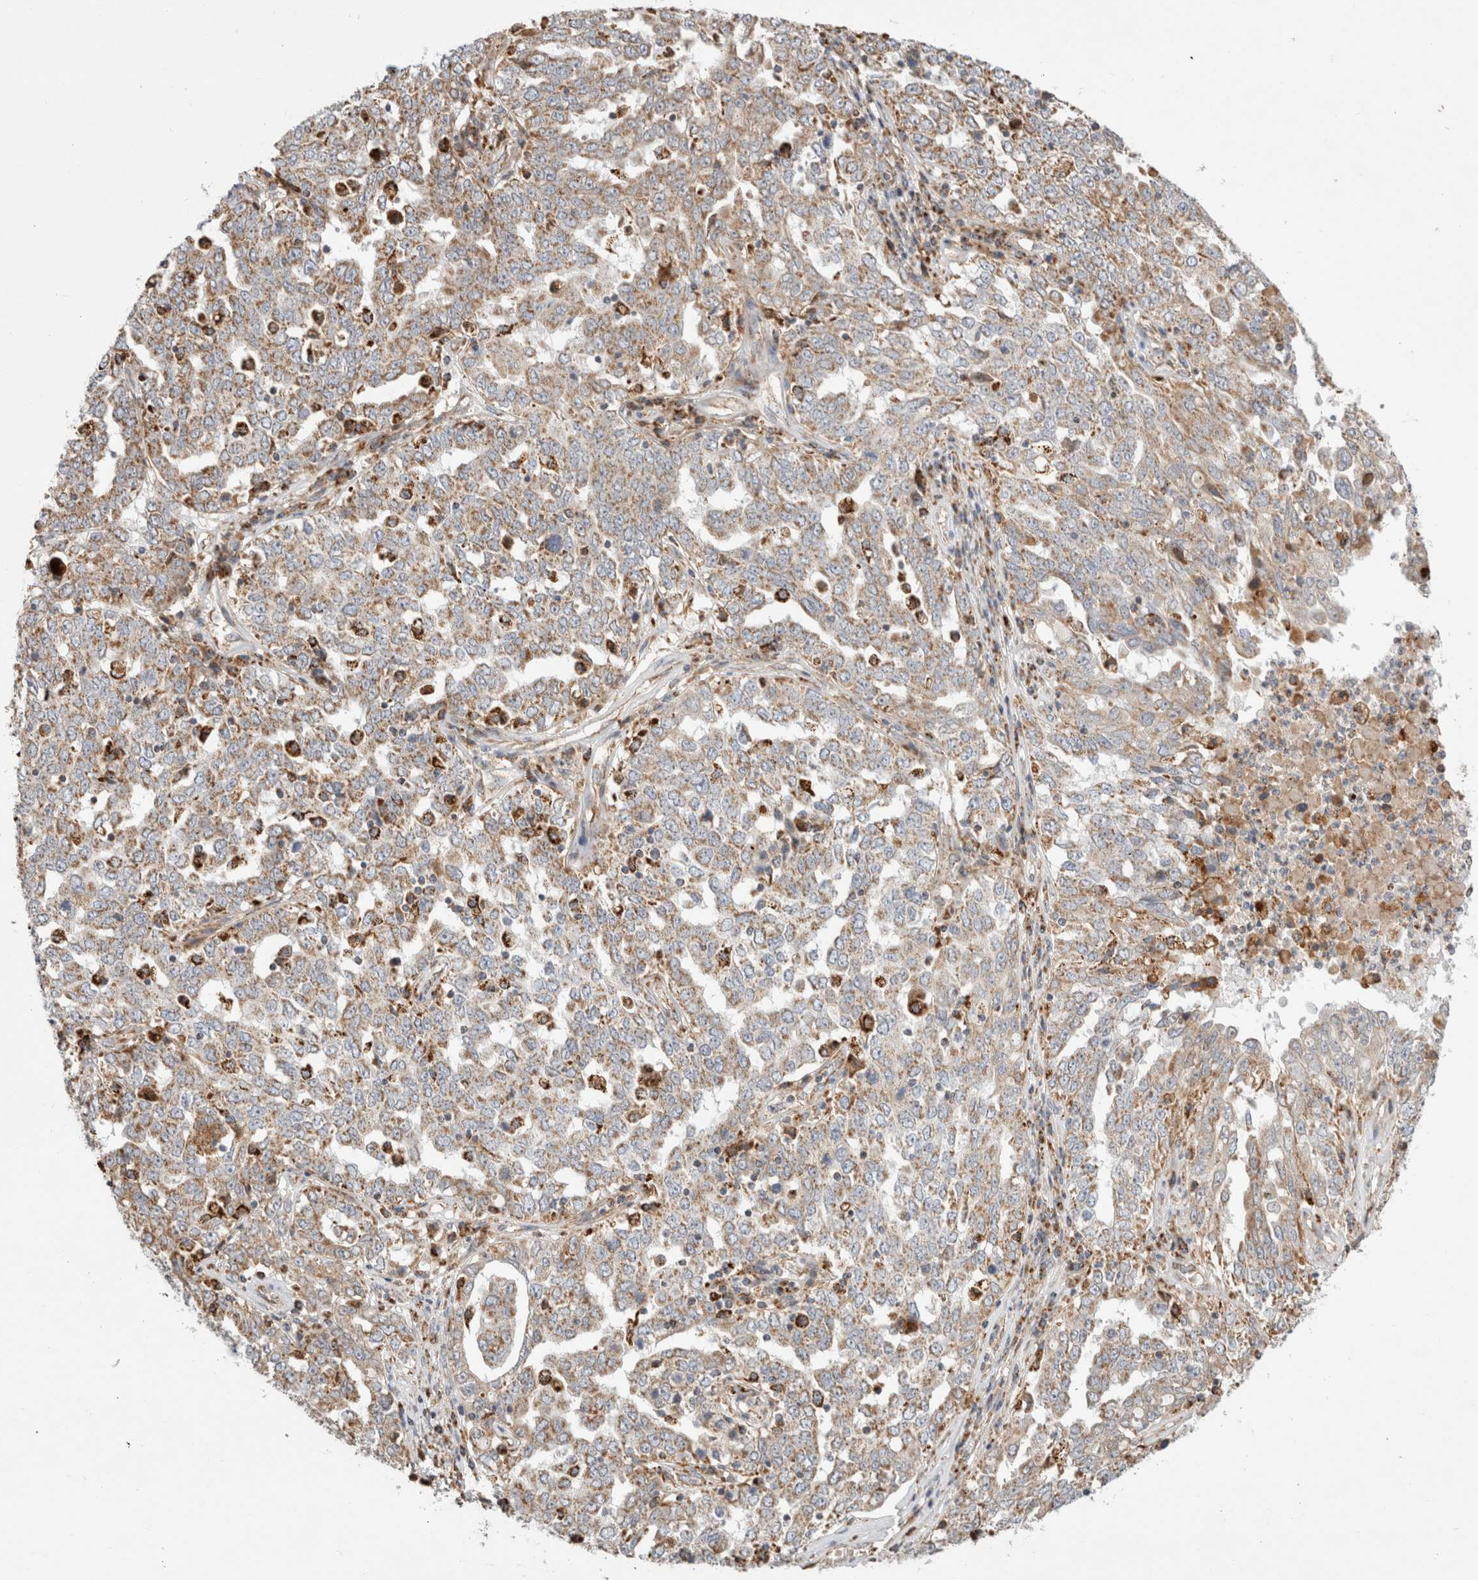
{"staining": {"intensity": "weak", "quantity": ">75%", "location": "cytoplasmic/membranous"}, "tissue": "ovarian cancer", "cell_type": "Tumor cells", "image_type": "cancer", "snomed": [{"axis": "morphology", "description": "Carcinoma, endometroid"}, {"axis": "topography", "description": "Ovary"}], "caption": "Ovarian endometroid carcinoma stained with IHC displays weak cytoplasmic/membranous positivity in about >75% of tumor cells. The staining is performed using DAB brown chromogen to label protein expression. The nuclei are counter-stained blue using hematoxylin.", "gene": "HROB", "patient": {"sex": "female", "age": 62}}